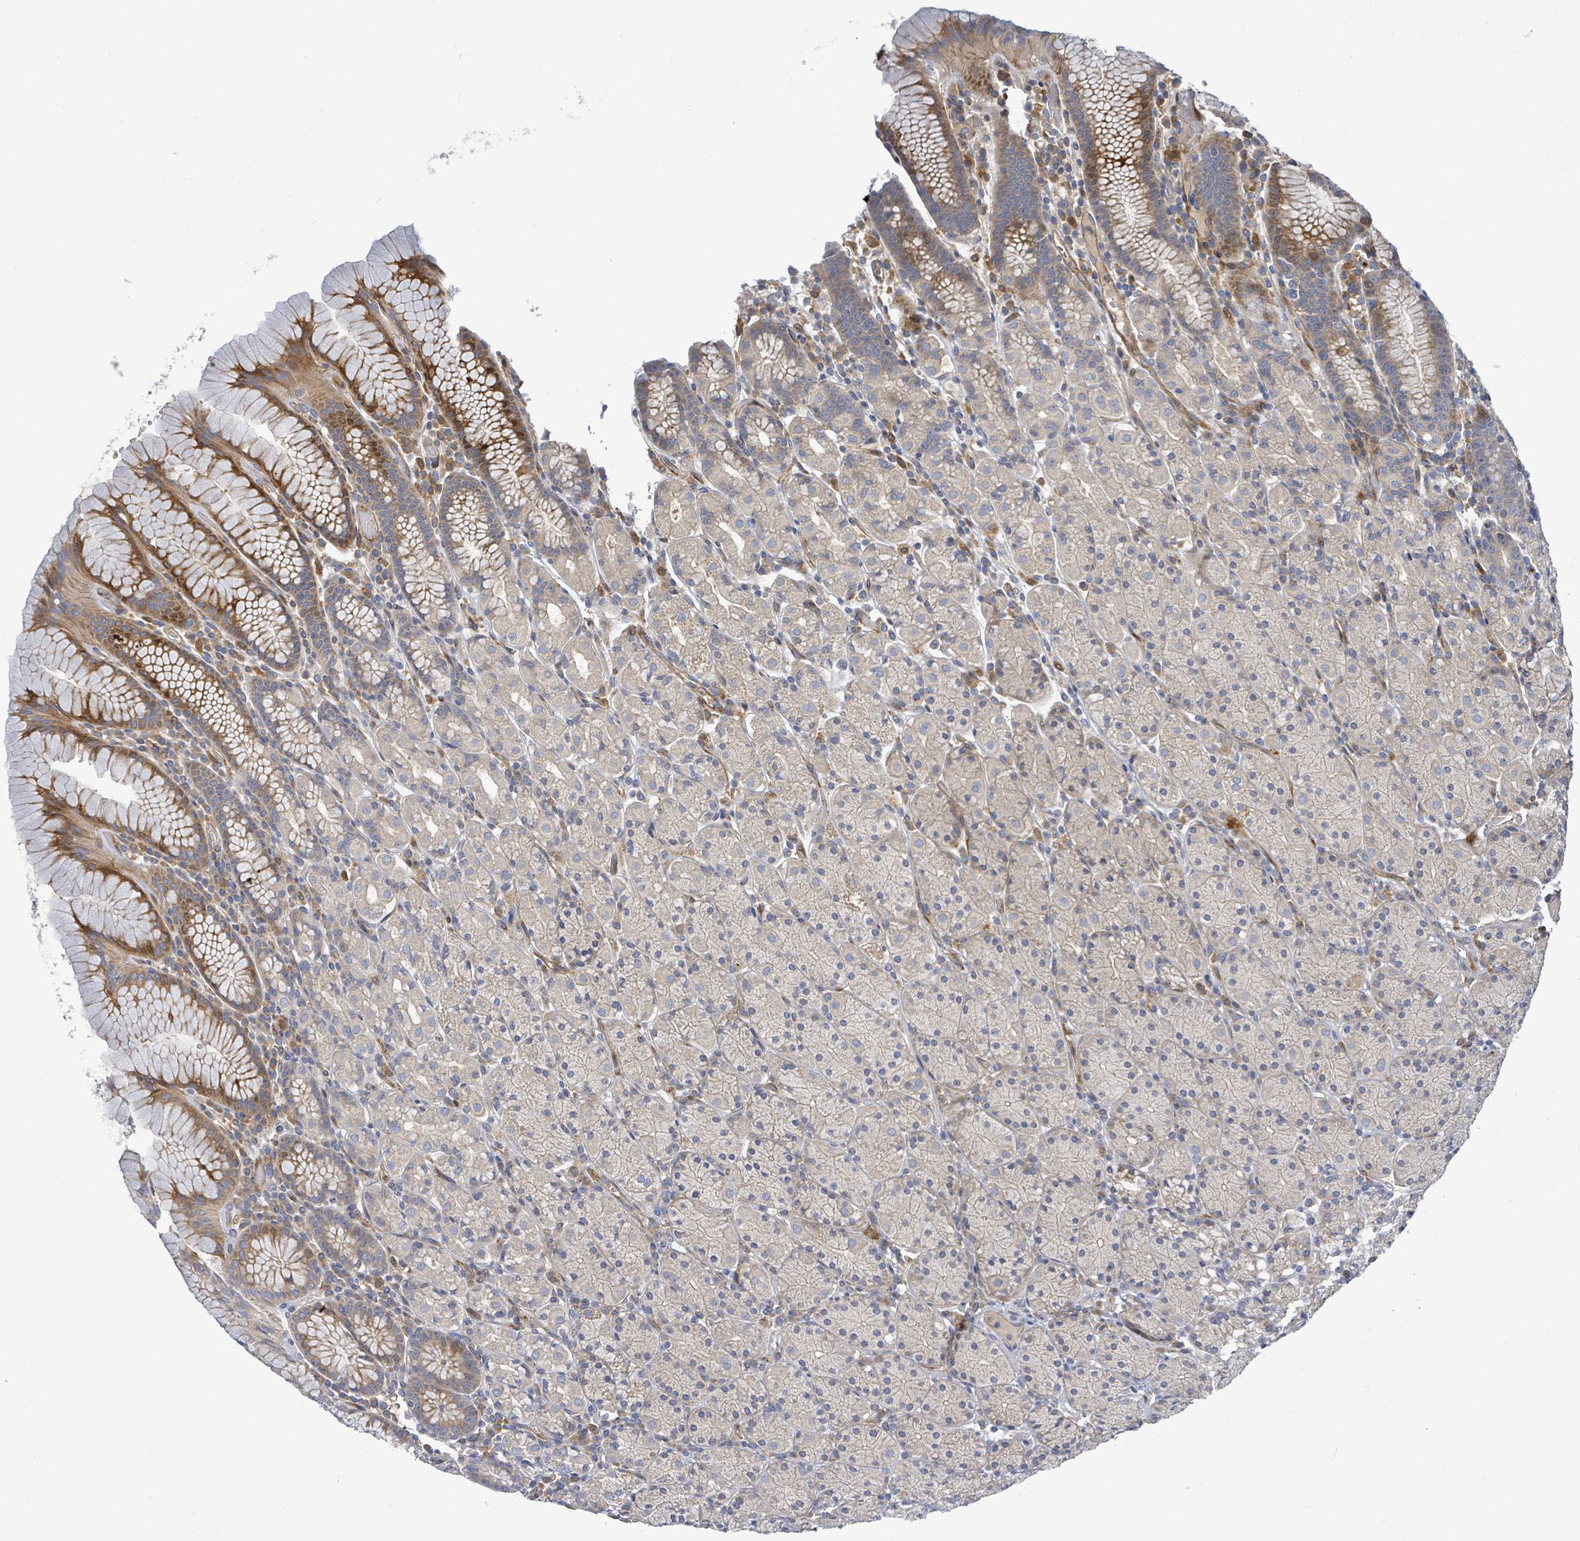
{"staining": {"intensity": "strong", "quantity": "25%-75%", "location": "cytoplasmic/membranous"}, "tissue": "stomach", "cell_type": "Glandular cells", "image_type": "normal", "snomed": [{"axis": "morphology", "description": "Normal tissue, NOS"}, {"axis": "topography", "description": "Stomach, upper"}, {"axis": "topography", "description": "Stomach"}], "caption": "Immunohistochemistry photomicrograph of normal stomach: stomach stained using IHC shows high levels of strong protein expression localized specifically in the cytoplasmic/membranous of glandular cells, appearing as a cytoplasmic/membranous brown color.", "gene": "CFAP210", "patient": {"sex": "male", "age": 62}}